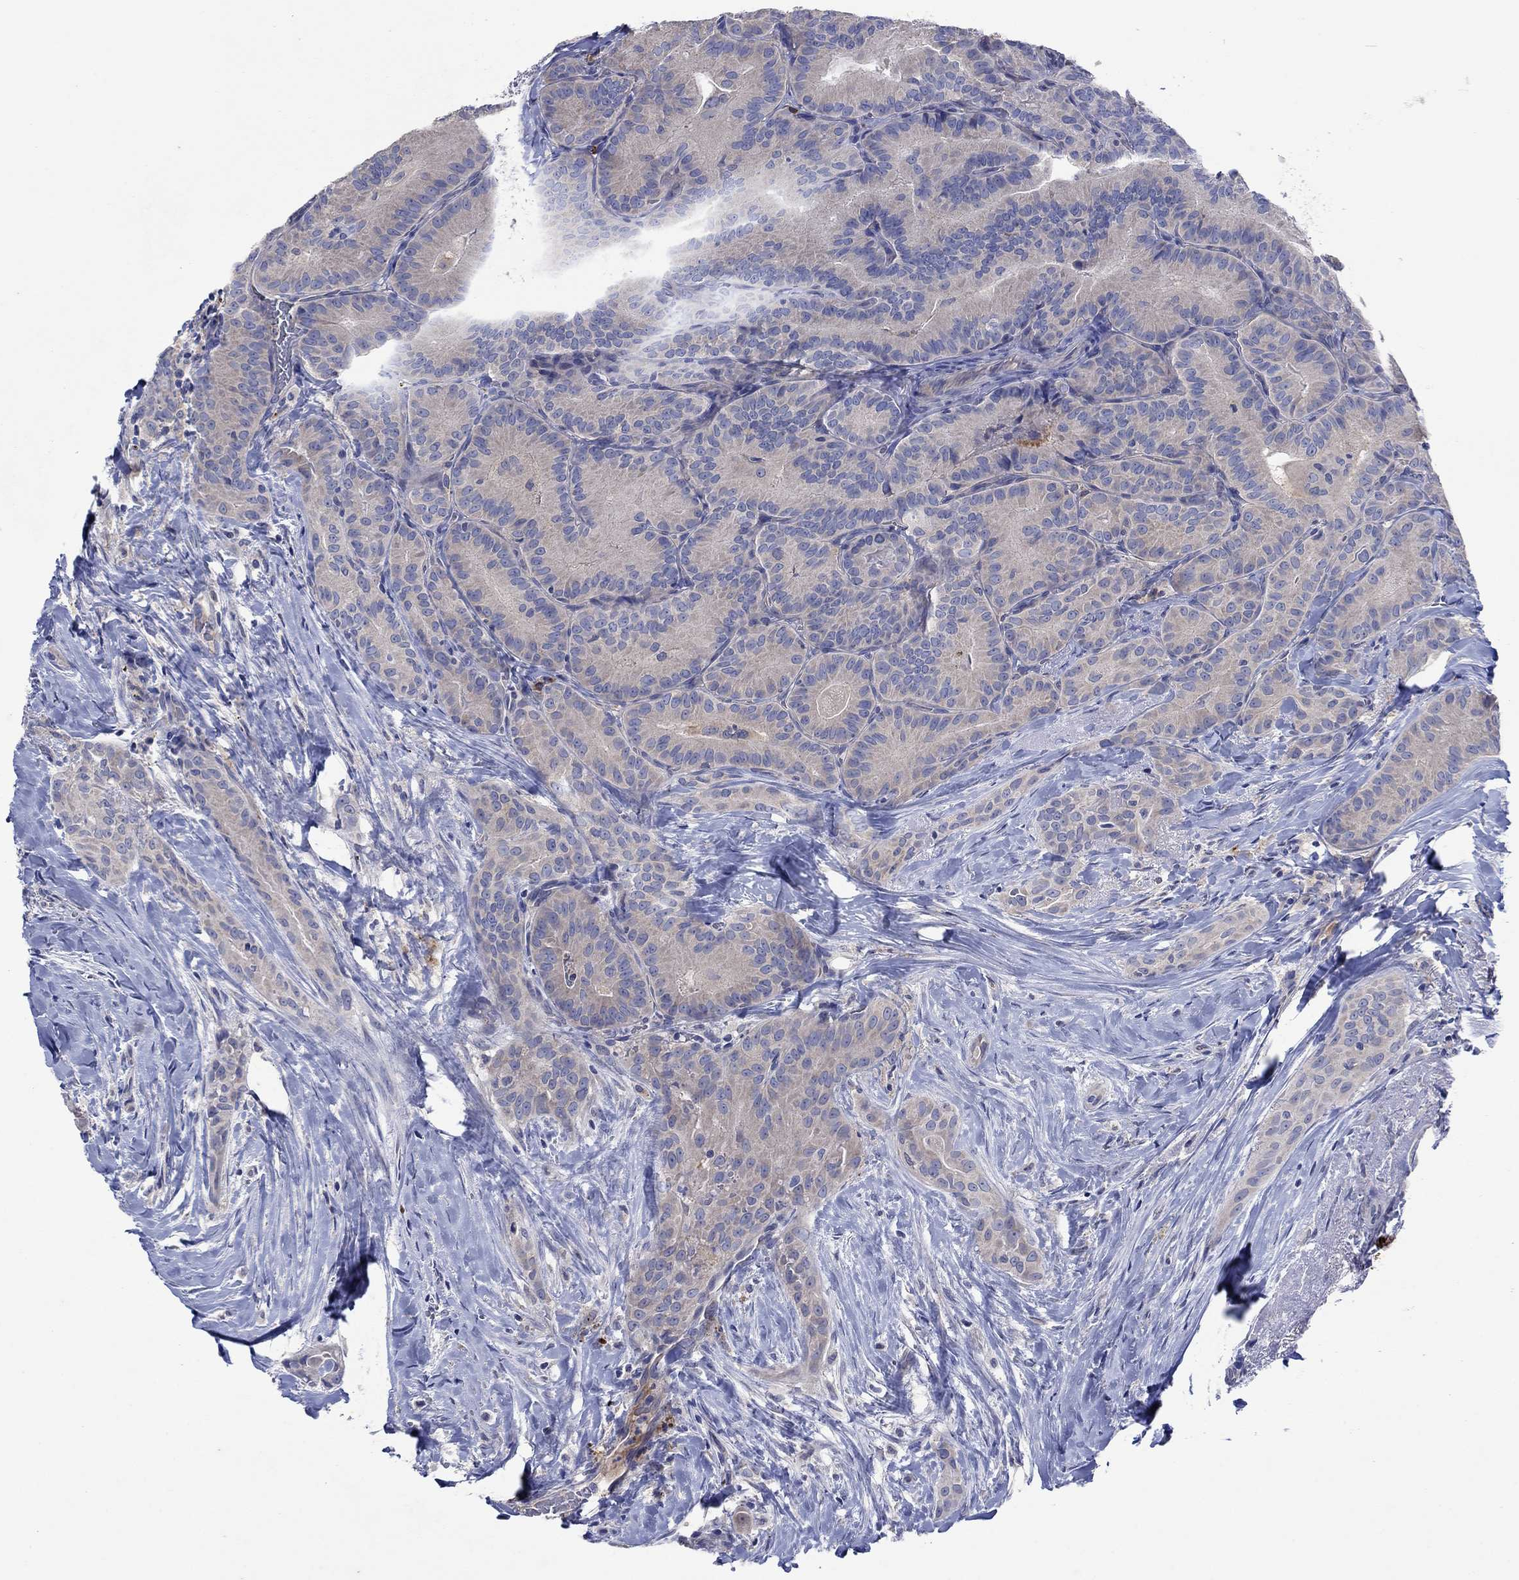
{"staining": {"intensity": "negative", "quantity": "none", "location": "none"}, "tissue": "thyroid cancer", "cell_type": "Tumor cells", "image_type": "cancer", "snomed": [{"axis": "morphology", "description": "Papillary adenocarcinoma, NOS"}, {"axis": "topography", "description": "Thyroid gland"}], "caption": "Immunohistochemistry (IHC) photomicrograph of neoplastic tissue: human thyroid cancer stained with DAB (3,3'-diaminobenzidine) displays no significant protein positivity in tumor cells.", "gene": "PLCL2", "patient": {"sex": "male", "age": 61}}